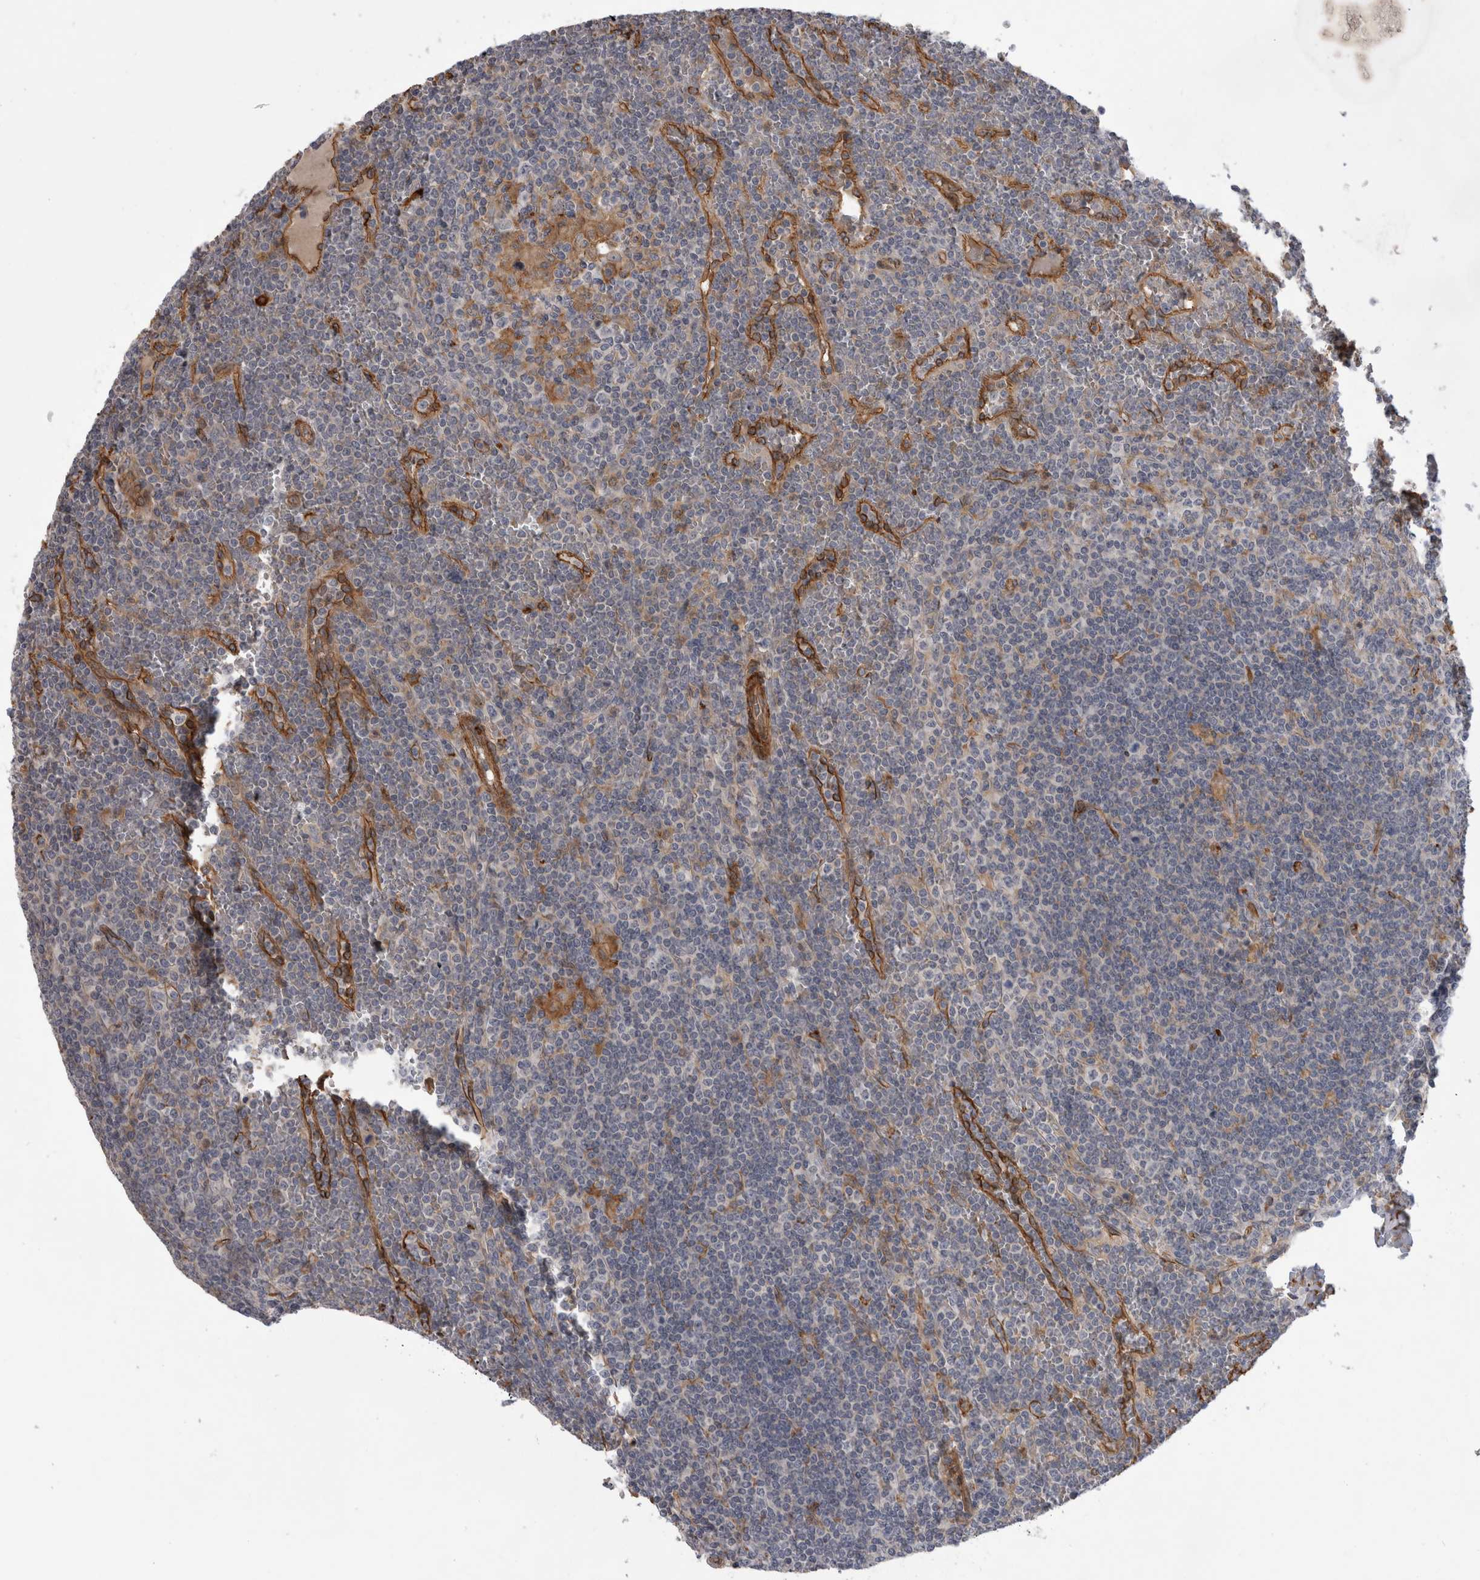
{"staining": {"intensity": "negative", "quantity": "none", "location": "none"}, "tissue": "lymphoma", "cell_type": "Tumor cells", "image_type": "cancer", "snomed": [{"axis": "morphology", "description": "Malignant lymphoma, non-Hodgkin's type, Low grade"}, {"axis": "topography", "description": "Spleen"}], "caption": "Immunohistochemical staining of low-grade malignant lymphoma, non-Hodgkin's type demonstrates no significant staining in tumor cells.", "gene": "ANKFY1", "patient": {"sex": "female", "age": 19}}